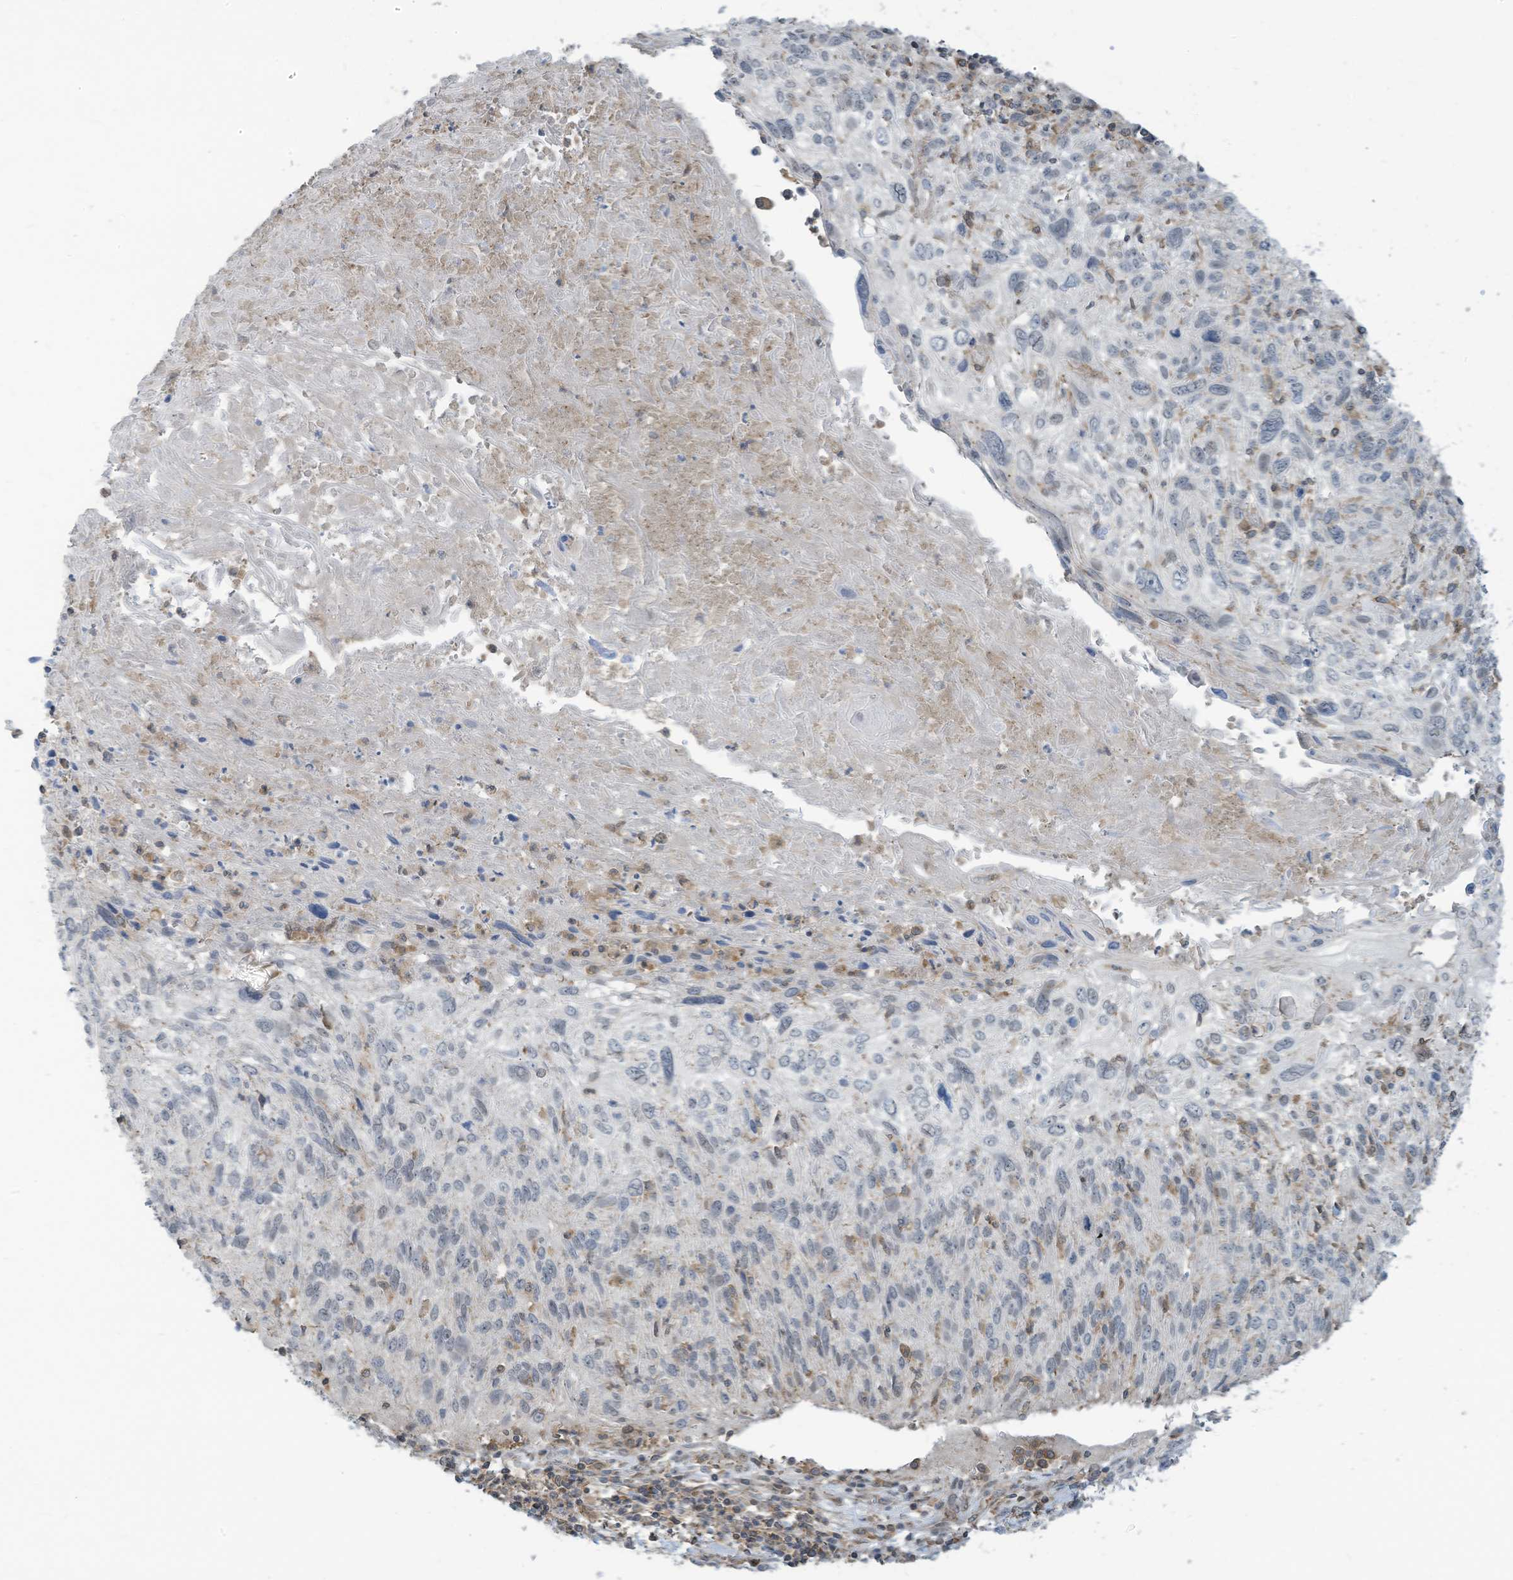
{"staining": {"intensity": "negative", "quantity": "none", "location": "none"}, "tissue": "cervical cancer", "cell_type": "Tumor cells", "image_type": "cancer", "snomed": [{"axis": "morphology", "description": "Squamous cell carcinoma, NOS"}, {"axis": "topography", "description": "Cervix"}], "caption": "Histopathology image shows no protein staining in tumor cells of cervical cancer tissue.", "gene": "PARVG", "patient": {"sex": "female", "age": 51}}